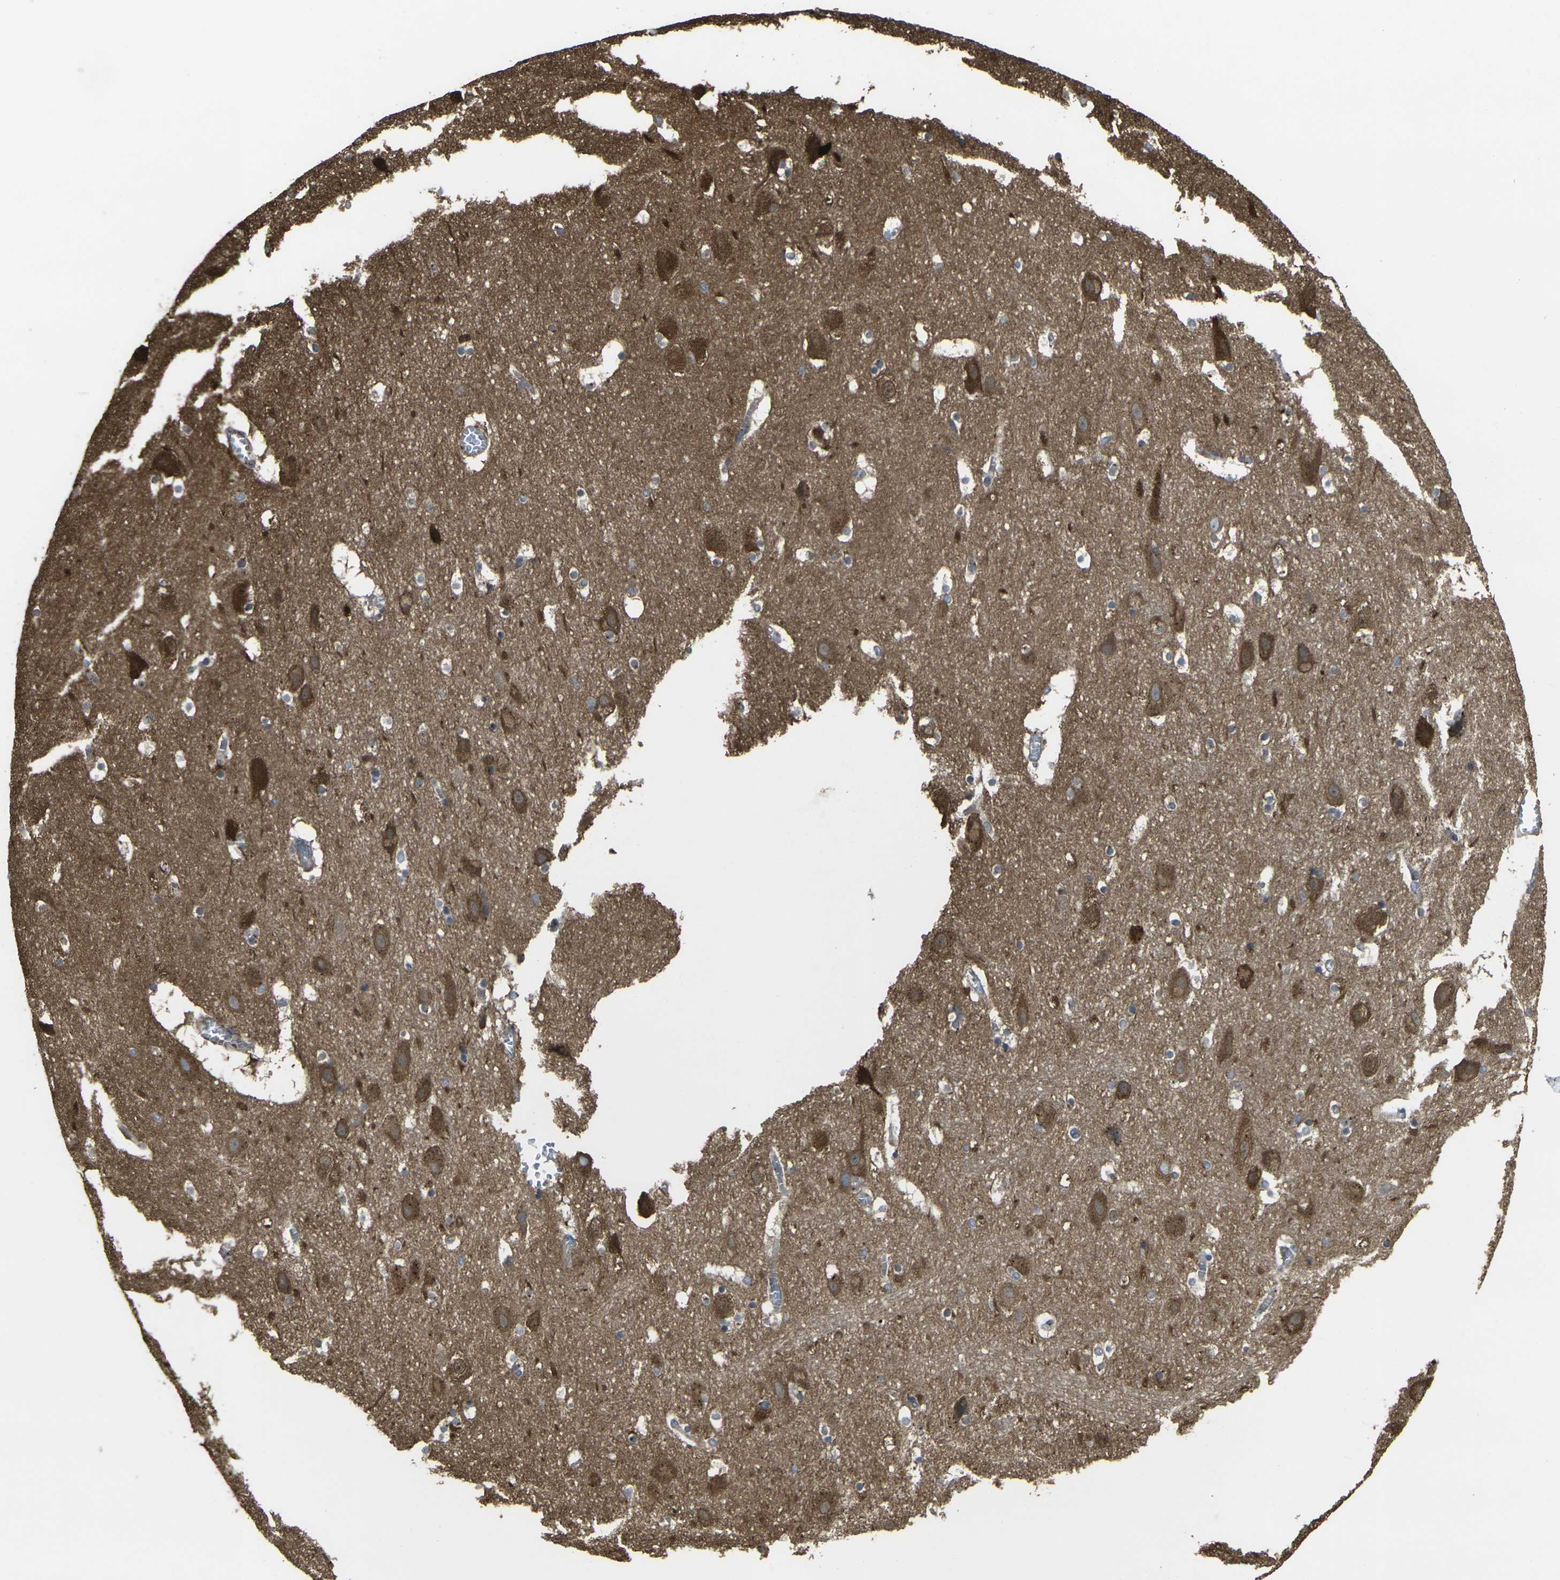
{"staining": {"intensity": "negative", "quantity": "none", "location": "none"}, "tissue": "hippocampus", "cell_type": "Glial cells", "image_type": "normal", "snomed": [{"axis": "morphology", "description": "Normal tissue, NOS"}, {"axis": "topography", "description": "Hippocampus"}], "caption": "Image shows no significant protein staining in glial cells of normal hippocampus.", "gene": "PRKACB", "patient": {"sex": "male", "age": 45}}